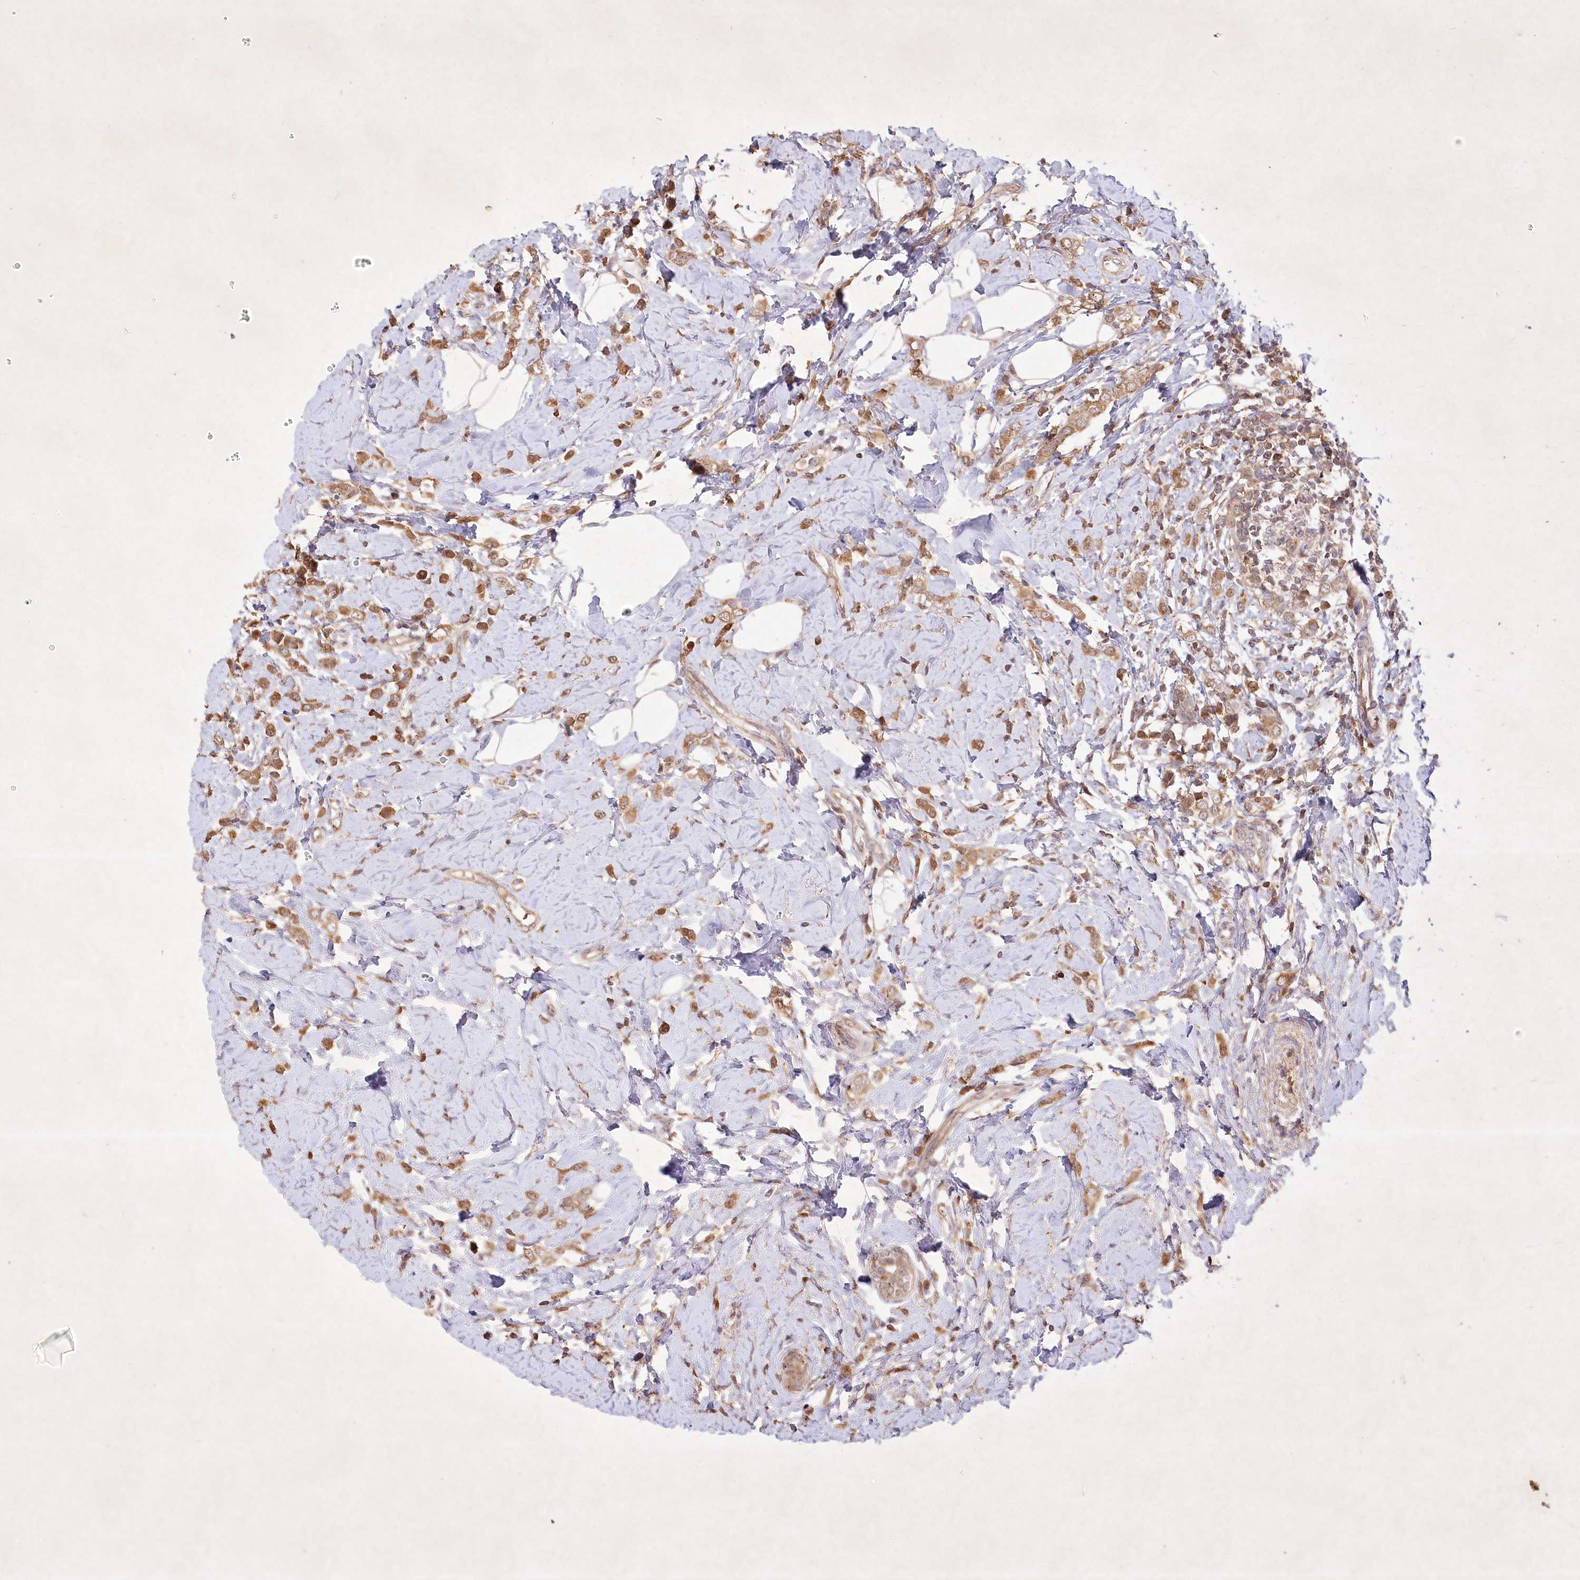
{"staining": {"intensity": "moderate", "quantity": ">75%", "location": "cytoplasmic/membranous"}, "tissue": "breast cancer", "cell_type": "Tumor cells", "image_type": "cancer", "snomed": [{"axis": "morphology", "description": "Lobular carcinoma"}, {"axis": "topography", "description": "Breast"}], "caption": "The photomicrograph demonstrates staining of breast cancer, revealing moderate cytoplasmic/membranous protein staining (brown color) within tumor cells.", "gene": "IRAK1BP1", "patient": {"sex": "female", "age": 47}}